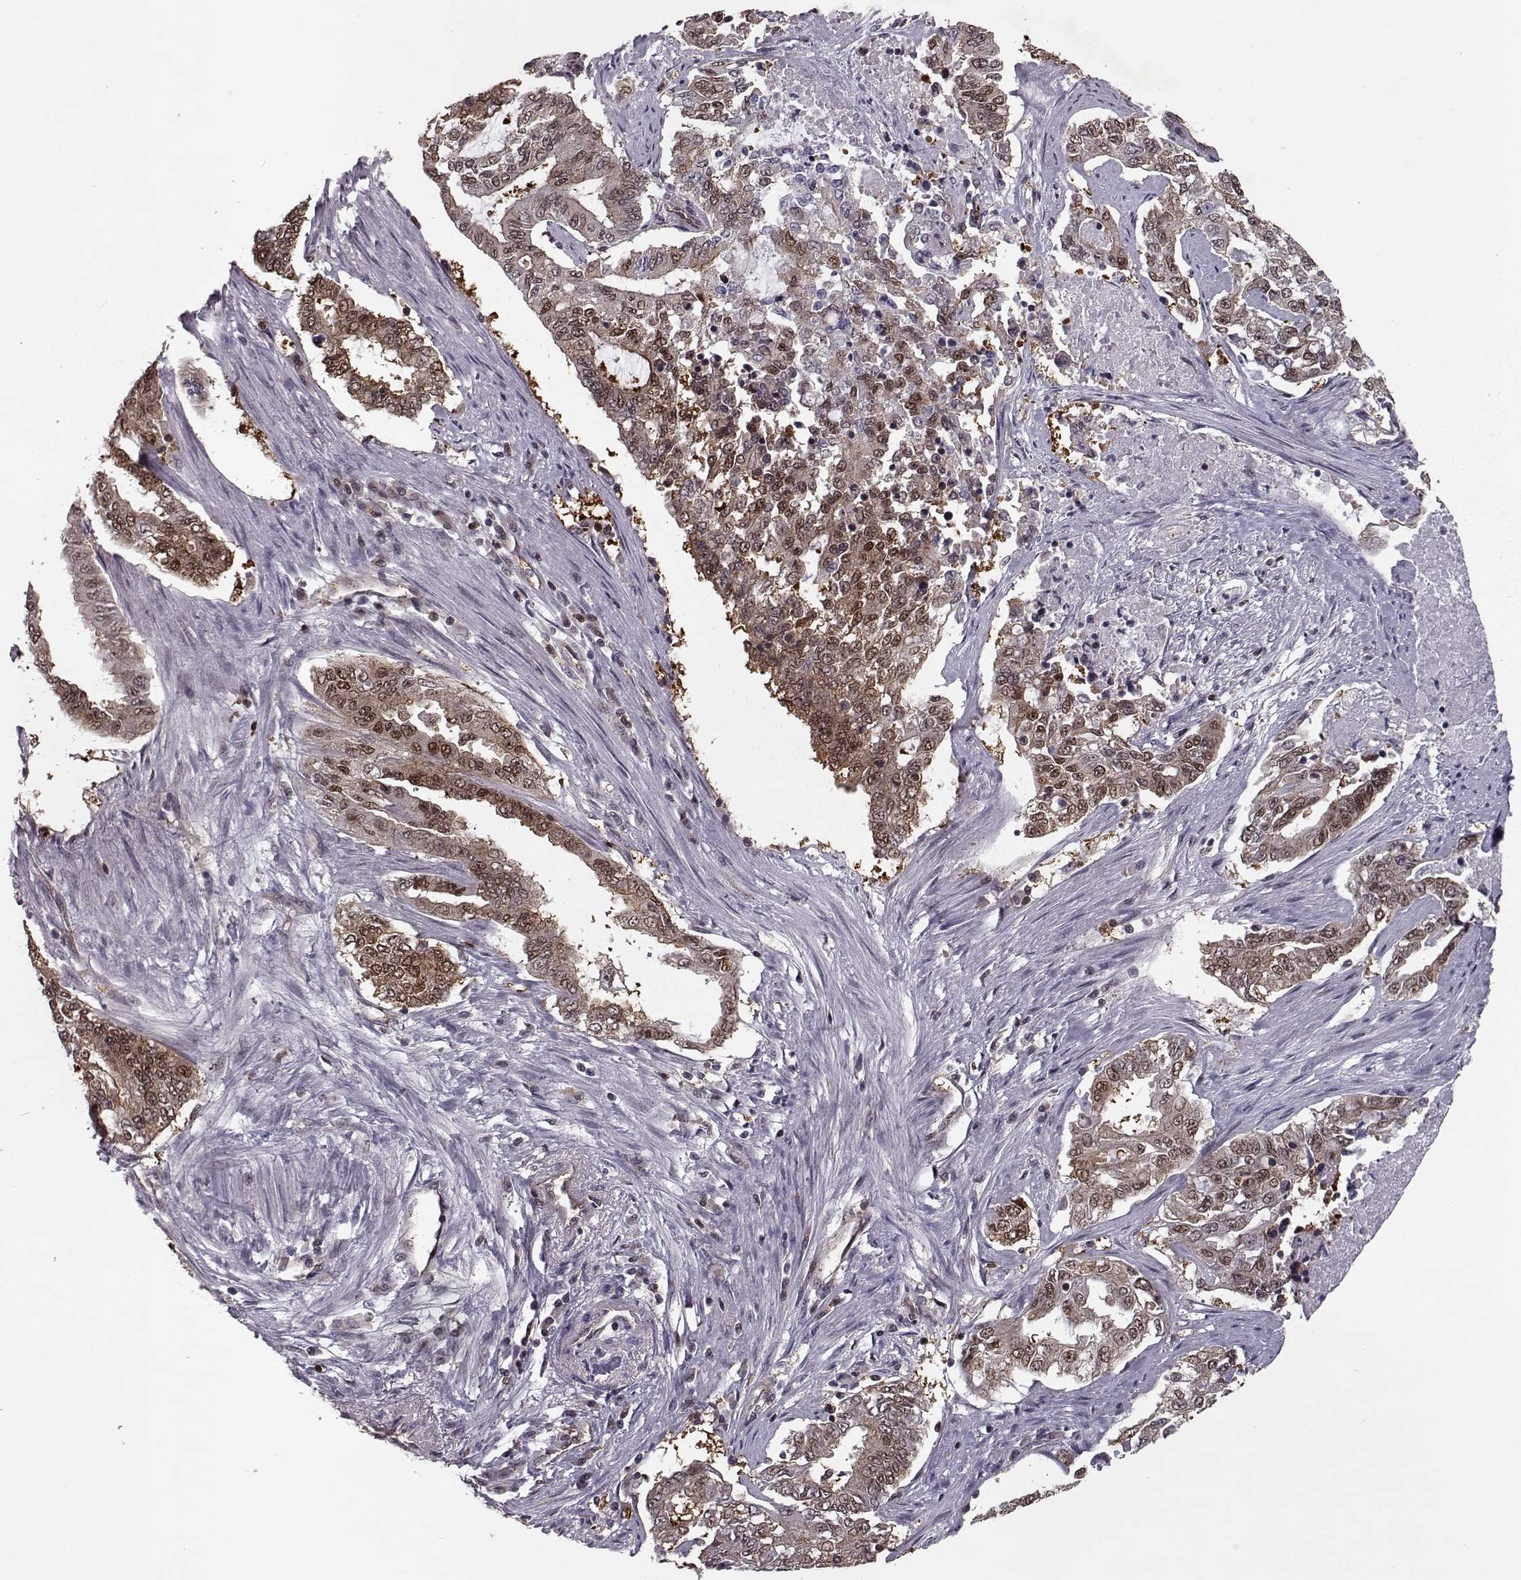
{"staining": {"intensity": "moderate", "quantity": ">75%", "location": "cytoplasmic/membranous,nuclear"}, "tissue": "endometrial cancer", "cell_type": "Tumor cells", "image_type": "cancer", "snomed": [{"axis": "morphology", "description": "Adenocarcinoma, NOS"}, {"axis": "topography", "description": "Uterus"}], "caption": "IHC of human adenocarcinoma (endometrial) exhibits medium levels of moderate cytoplasmic/membranous and nuclear expression in approximately >75% of tumor cells.", "gene": "RANBP1", "patient": {"sex": "female", "age": 59}}